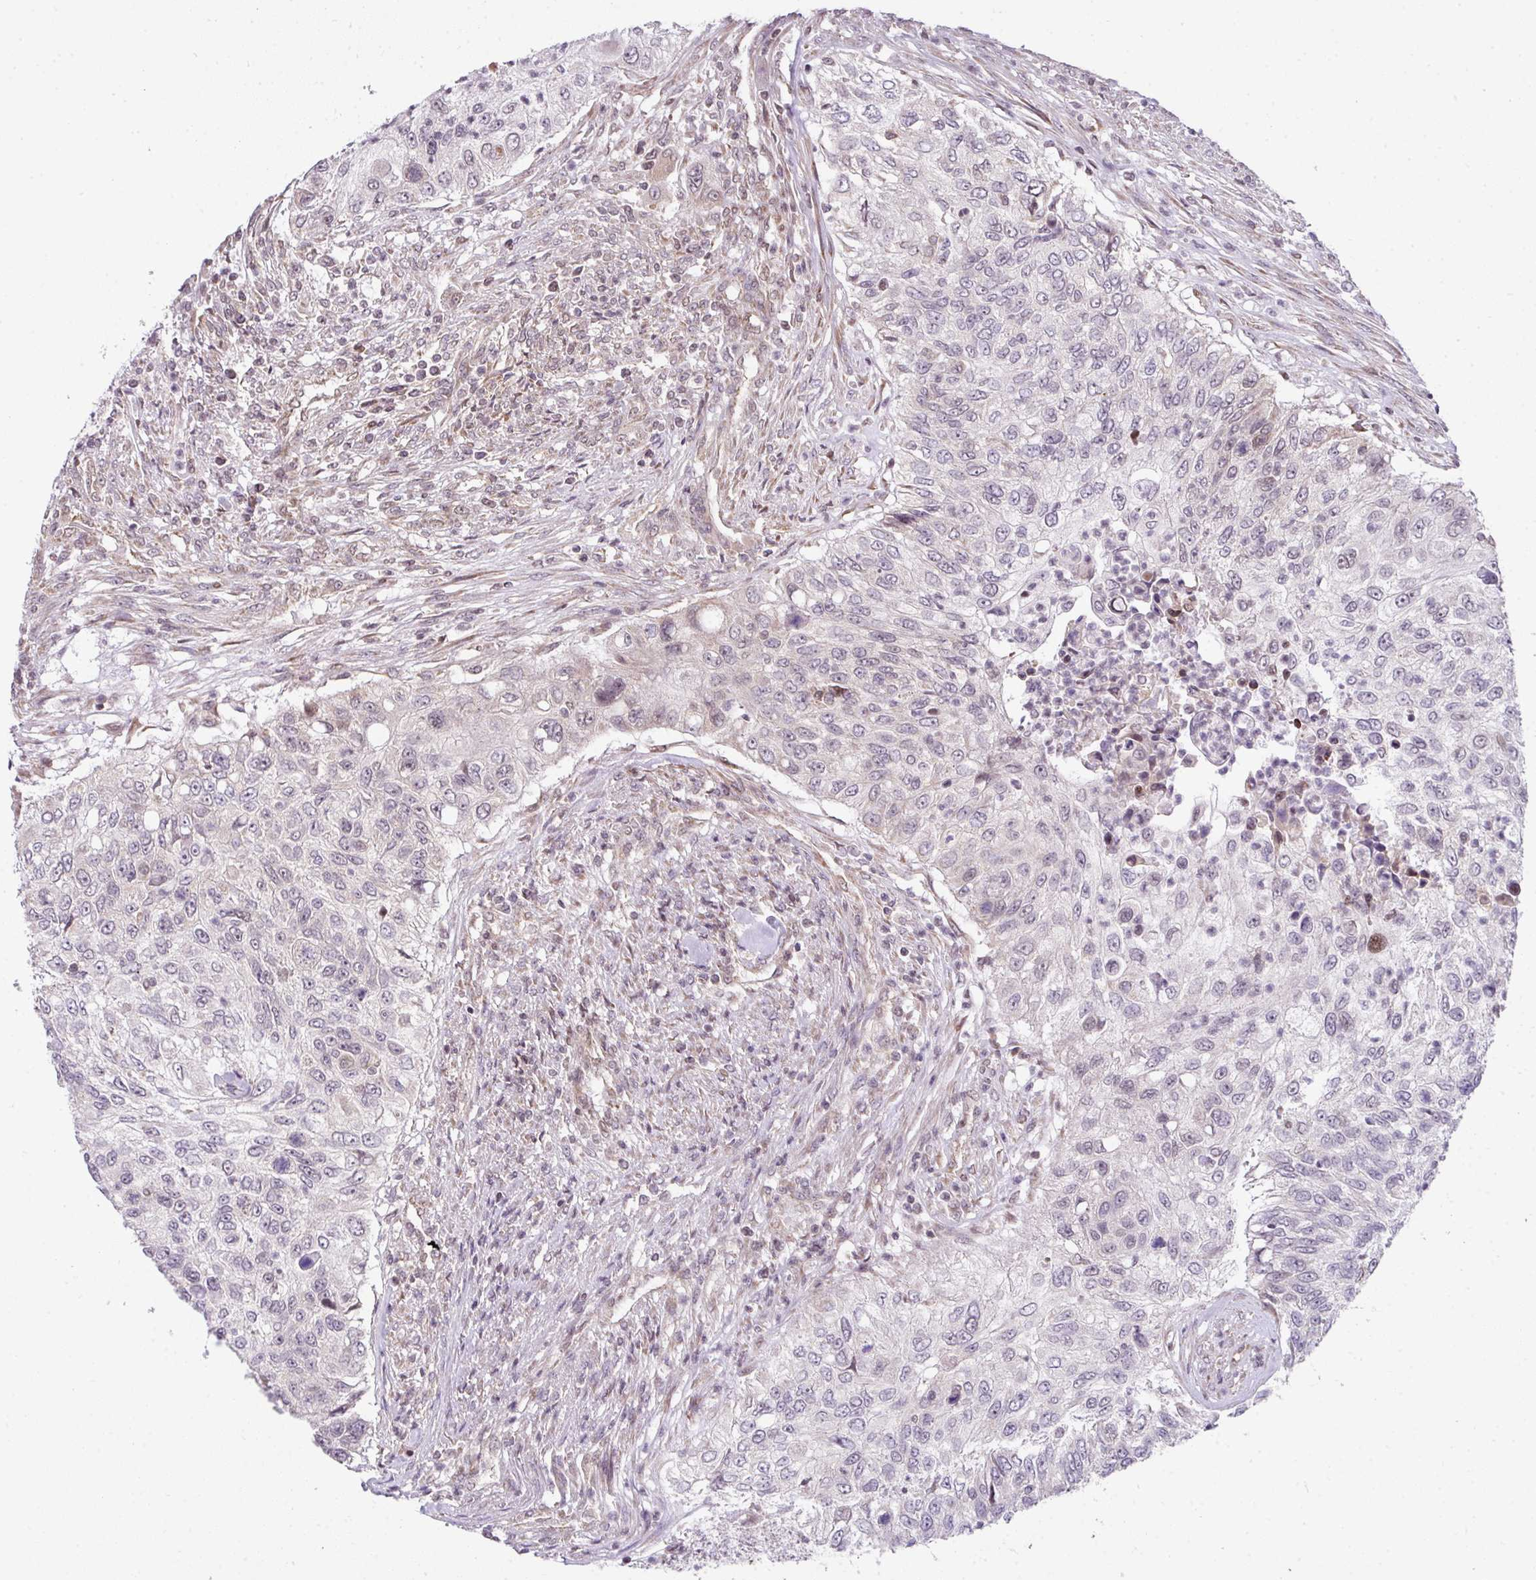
{"staining": {"intensity": "negative", "quantity": "none", "location": "none"}, "tissue": "urothelial cancer", "cell_type": "Tumor cells", "image_type": "cancer", "snomed": [{"axis": "morphology", "description": "Urothelial carcinoma, High grade"}, {"axis": "topography", "description": "Urinary bladder"}], "caption": "Immunohistochemistry of human urothelial cancer displays no staining in tumor cells.", "gene": "PLK1", "patient": {"sex": "female", "age": 60}}